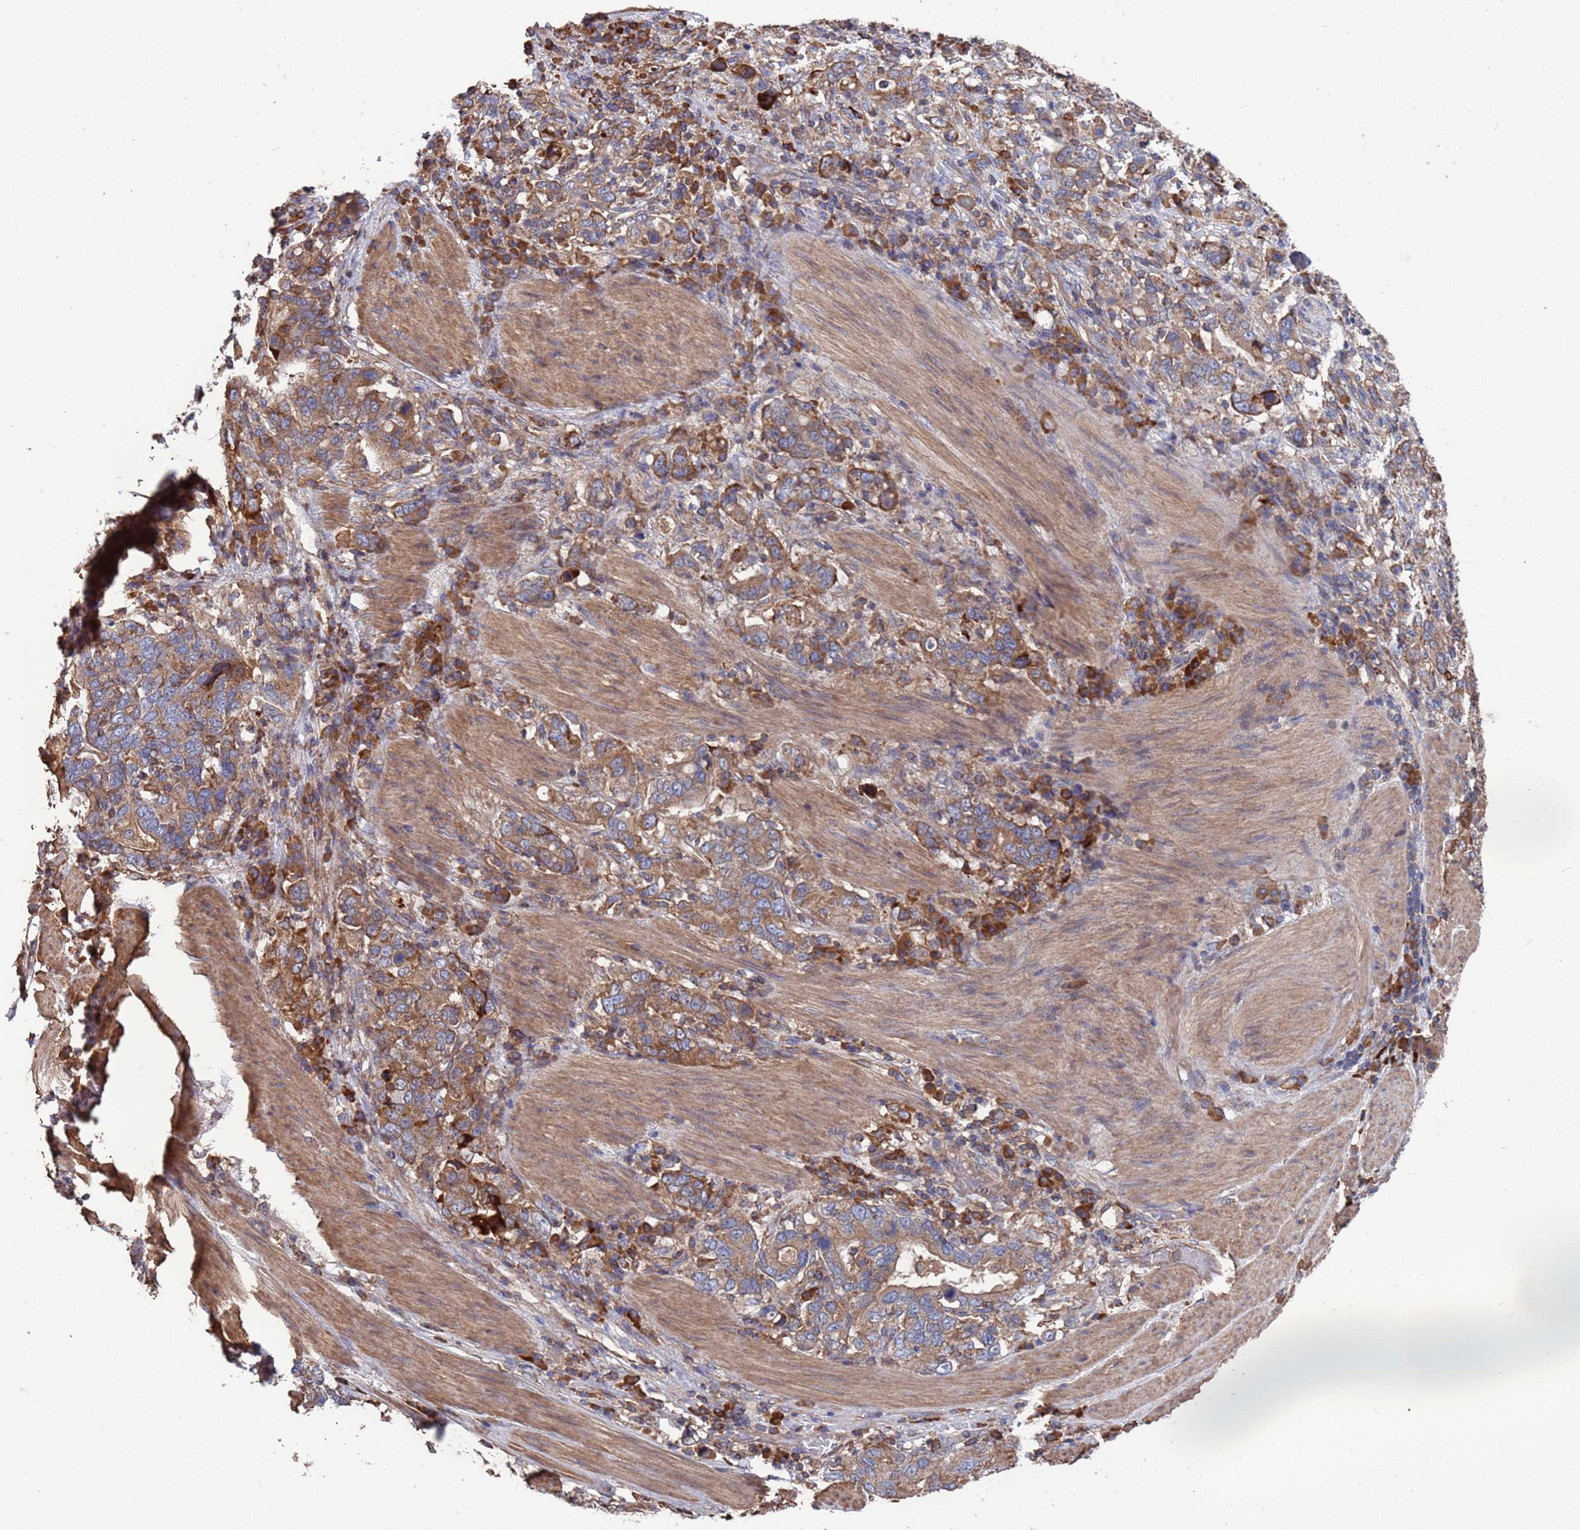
{"staining": {"intensity": "moderate", "quantity": ">75%", "location": "cytoplasmic/membranous"}, "tissue": "stomach cancer", "cell_type": "Tumor cells", "image_type": "cancer", "snomed": [{"axis": "morphology", "description": "Adenocarcinoma, NOS"}, {"axis": "topography", "description": "Stomach, upper"}, {"axis": "topography", "description": "Stomach"}], "caption": "Human adenocarcinoma (stomach) stained for a protein (brown) reveals moderate cytoplasmic/membranous positive positivity in approximately >75% of tumor cells.", "gene": "PYCR1", "patient": {"sex": "male", "age": 62}}